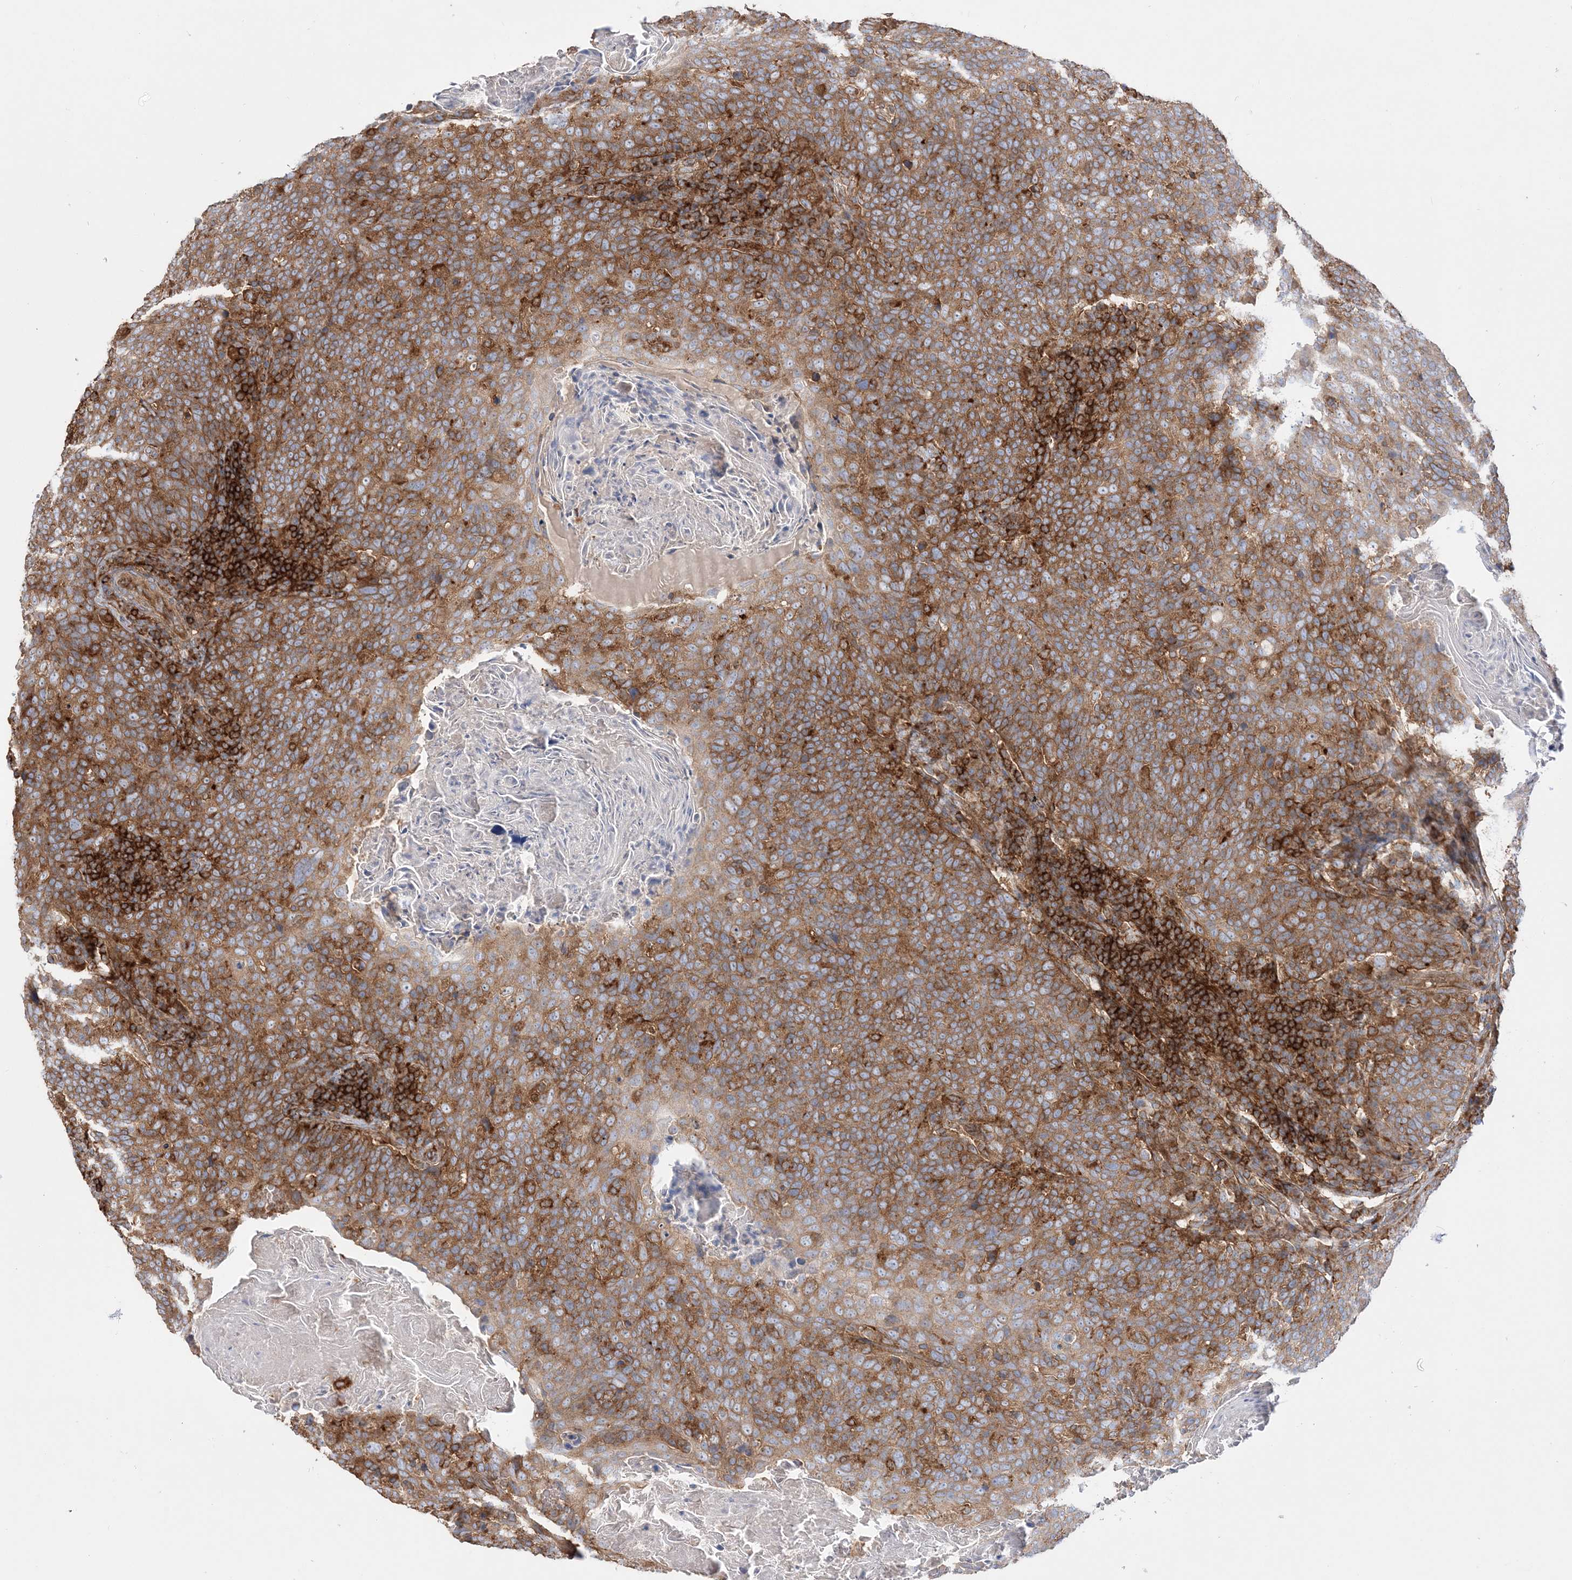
{"staining": {"intensity": "moderate", "quantity": ">75%", "location": "cytoplasmic/membranous"}, "tissue": "head and neck cancer", "cell_type": "Tumor cells", "image_type": "cancer", "snomed": [{"axis": "morphology", "description": "Squamous cell carcinoma, NOS"}, {"axis": "morphology", "description": "Squamous cell carcinoma, metastatic, NOS"}, {"axis": "topography", "description": "Lymph node"}, {"axis": "topography", "description": "Head-Neck"}], "caption": "Head and neck metastatic squamous cell carcinoma stained for a protein displays moderate cytoplasmic/membranous positivity in tumor cells. (IHC, brightfield microscopy, high magnification).", "gene": "TBC1D5", "patient": {"sex": "male", "age": 62}}